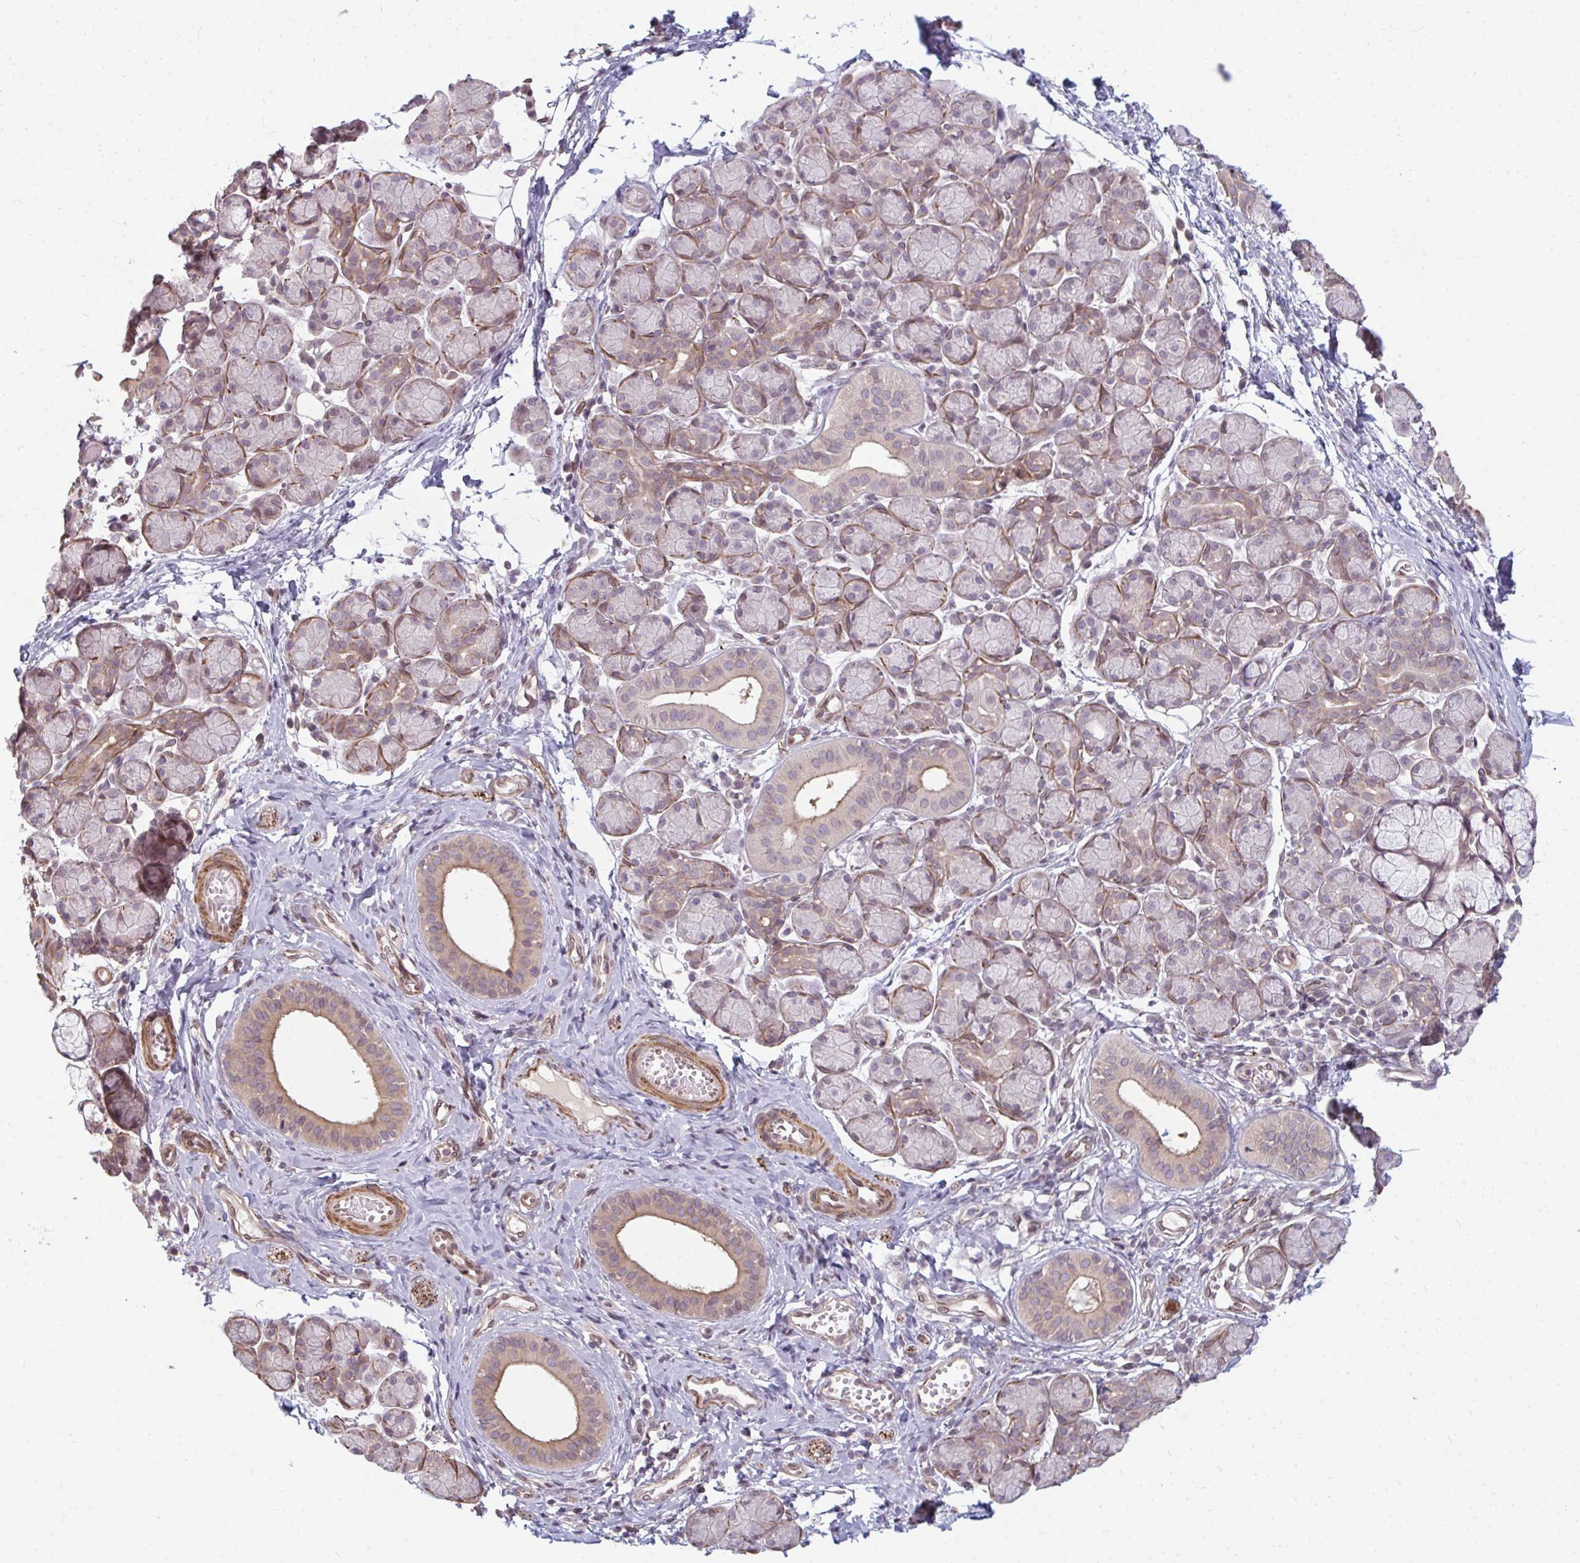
{"staining": {"intensity": "weak", "quantity": "25%-75%", "location": "cytoplasmic/membranous"}, "tissue": "salivary gland", "cell_type": "Glandular cells", "image_type": "normal", "snomed": [{"axis": "morphology", "description": "Normal tissue, NOS"}, {"axis": "morphology", "description": "Inflammation, NOS"}, {"axis": "topography", "description": "Lymph node"}, {"axis": "topography", "description": "Salivary gland"}], "caption": "Protein expression analysis of normal human salivary gland reveals weak cytoplasmic/membranous expression in about 25%-75% of glandular cells. The protein is stained brown, and the nuclei are stained in blue (DAB IHC with brightfield microscopy, high magnification).", "gene": "GPC5", "patient": {"sex": "male", "age": 3}}